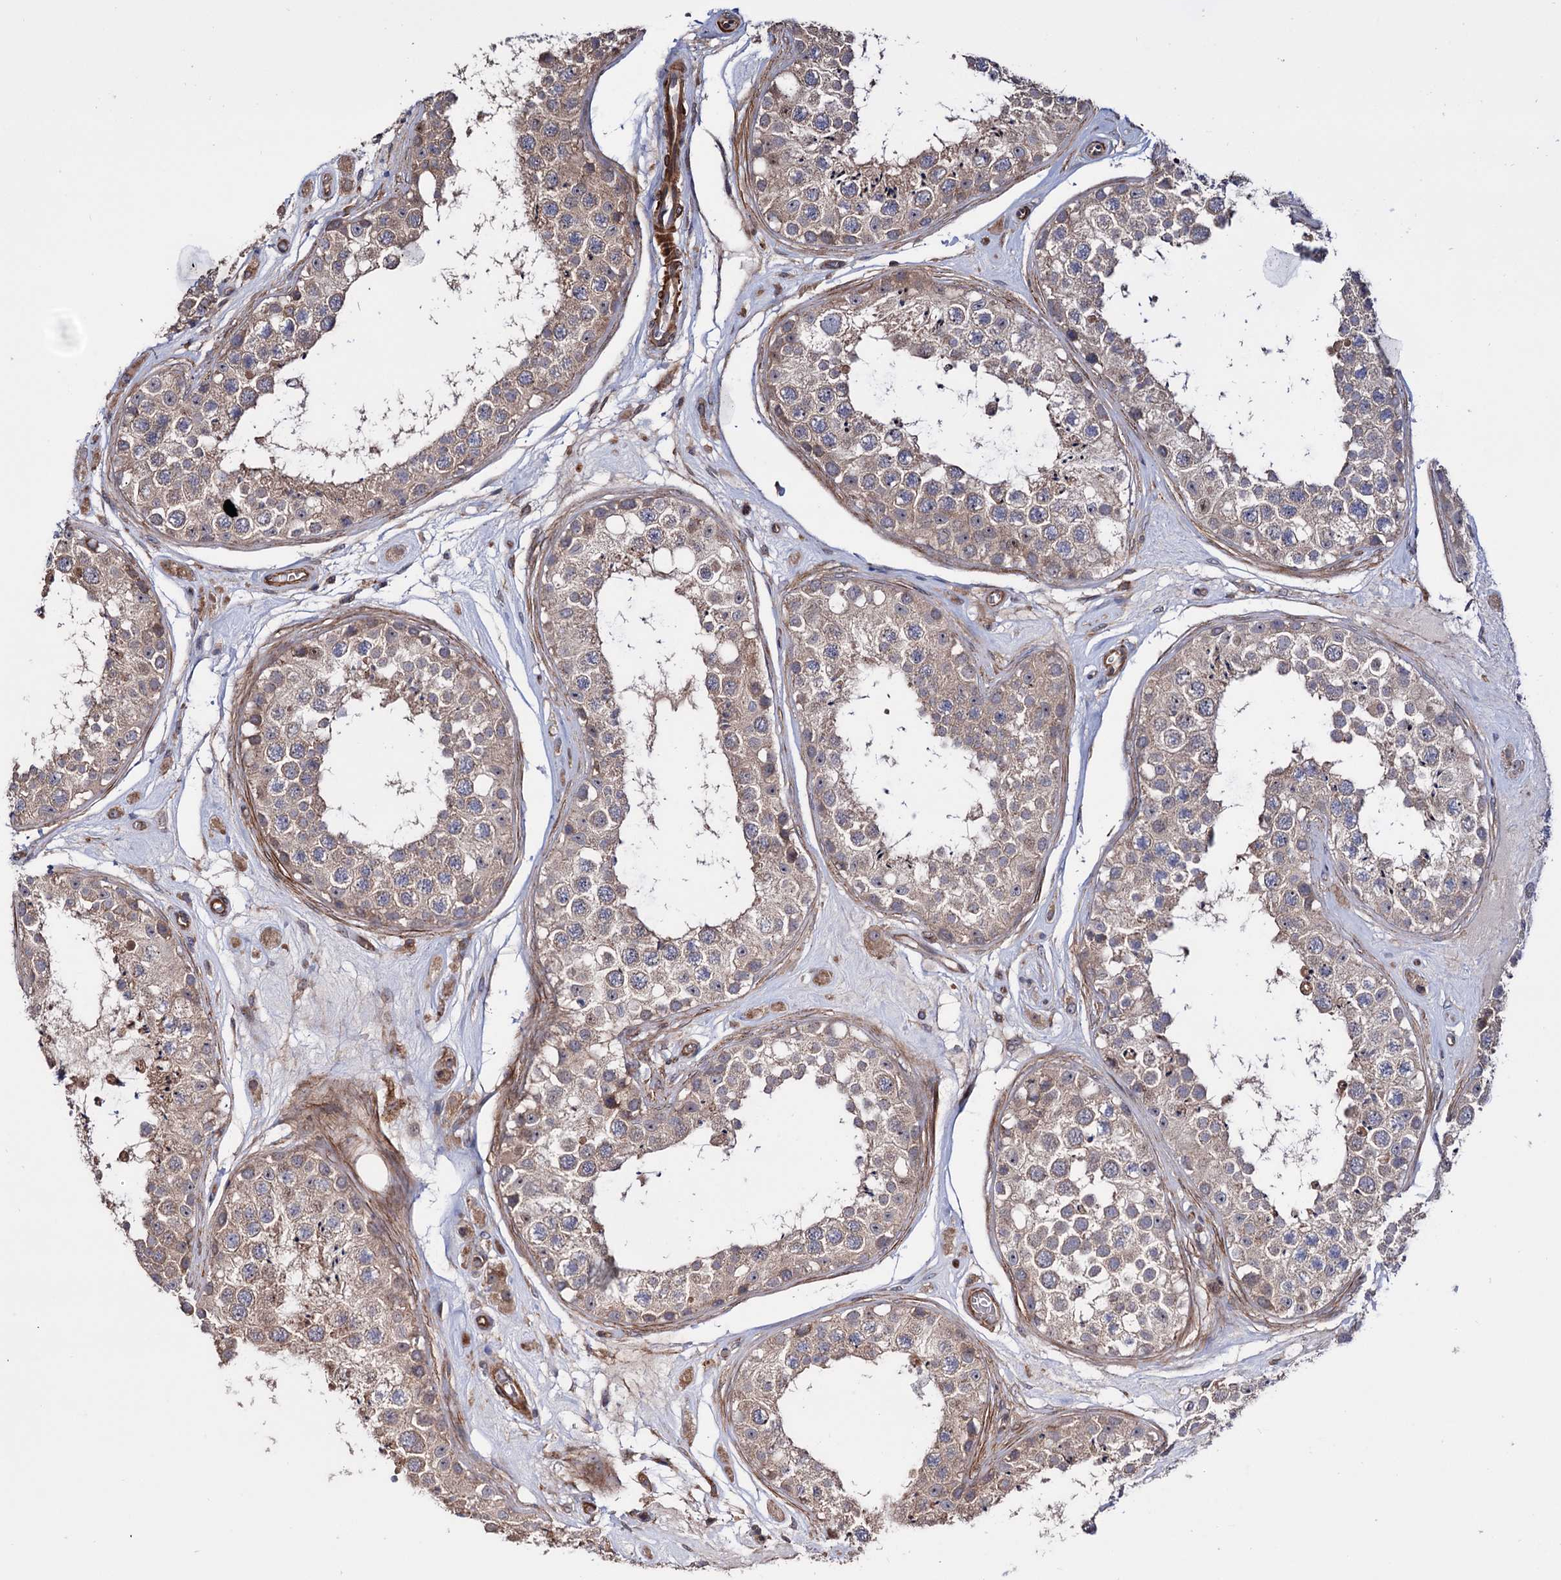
{"staining": {"intensity": "weak", "quantity": ">75%", "location": "cytoplasmic/membranous"}, "tissue": "testis", "cell_type": "Cells in seminiferous ducts", "image_type": "normal", "snomed": [{"axis": "morphology", "description": "Normal tissue, NOS"}, {"axis": "topography", "description": "Testis"}], "caption": "A micrograph of testis stained for a protein reveals weak cytoplasmic/membranous brown staining in cells in seminiferous ducts. (DAB IHC, brown staining for protein, blue staining for nuclei).", "gene": "FERMT2", "patient": {"sex": "male", "age": 25}}